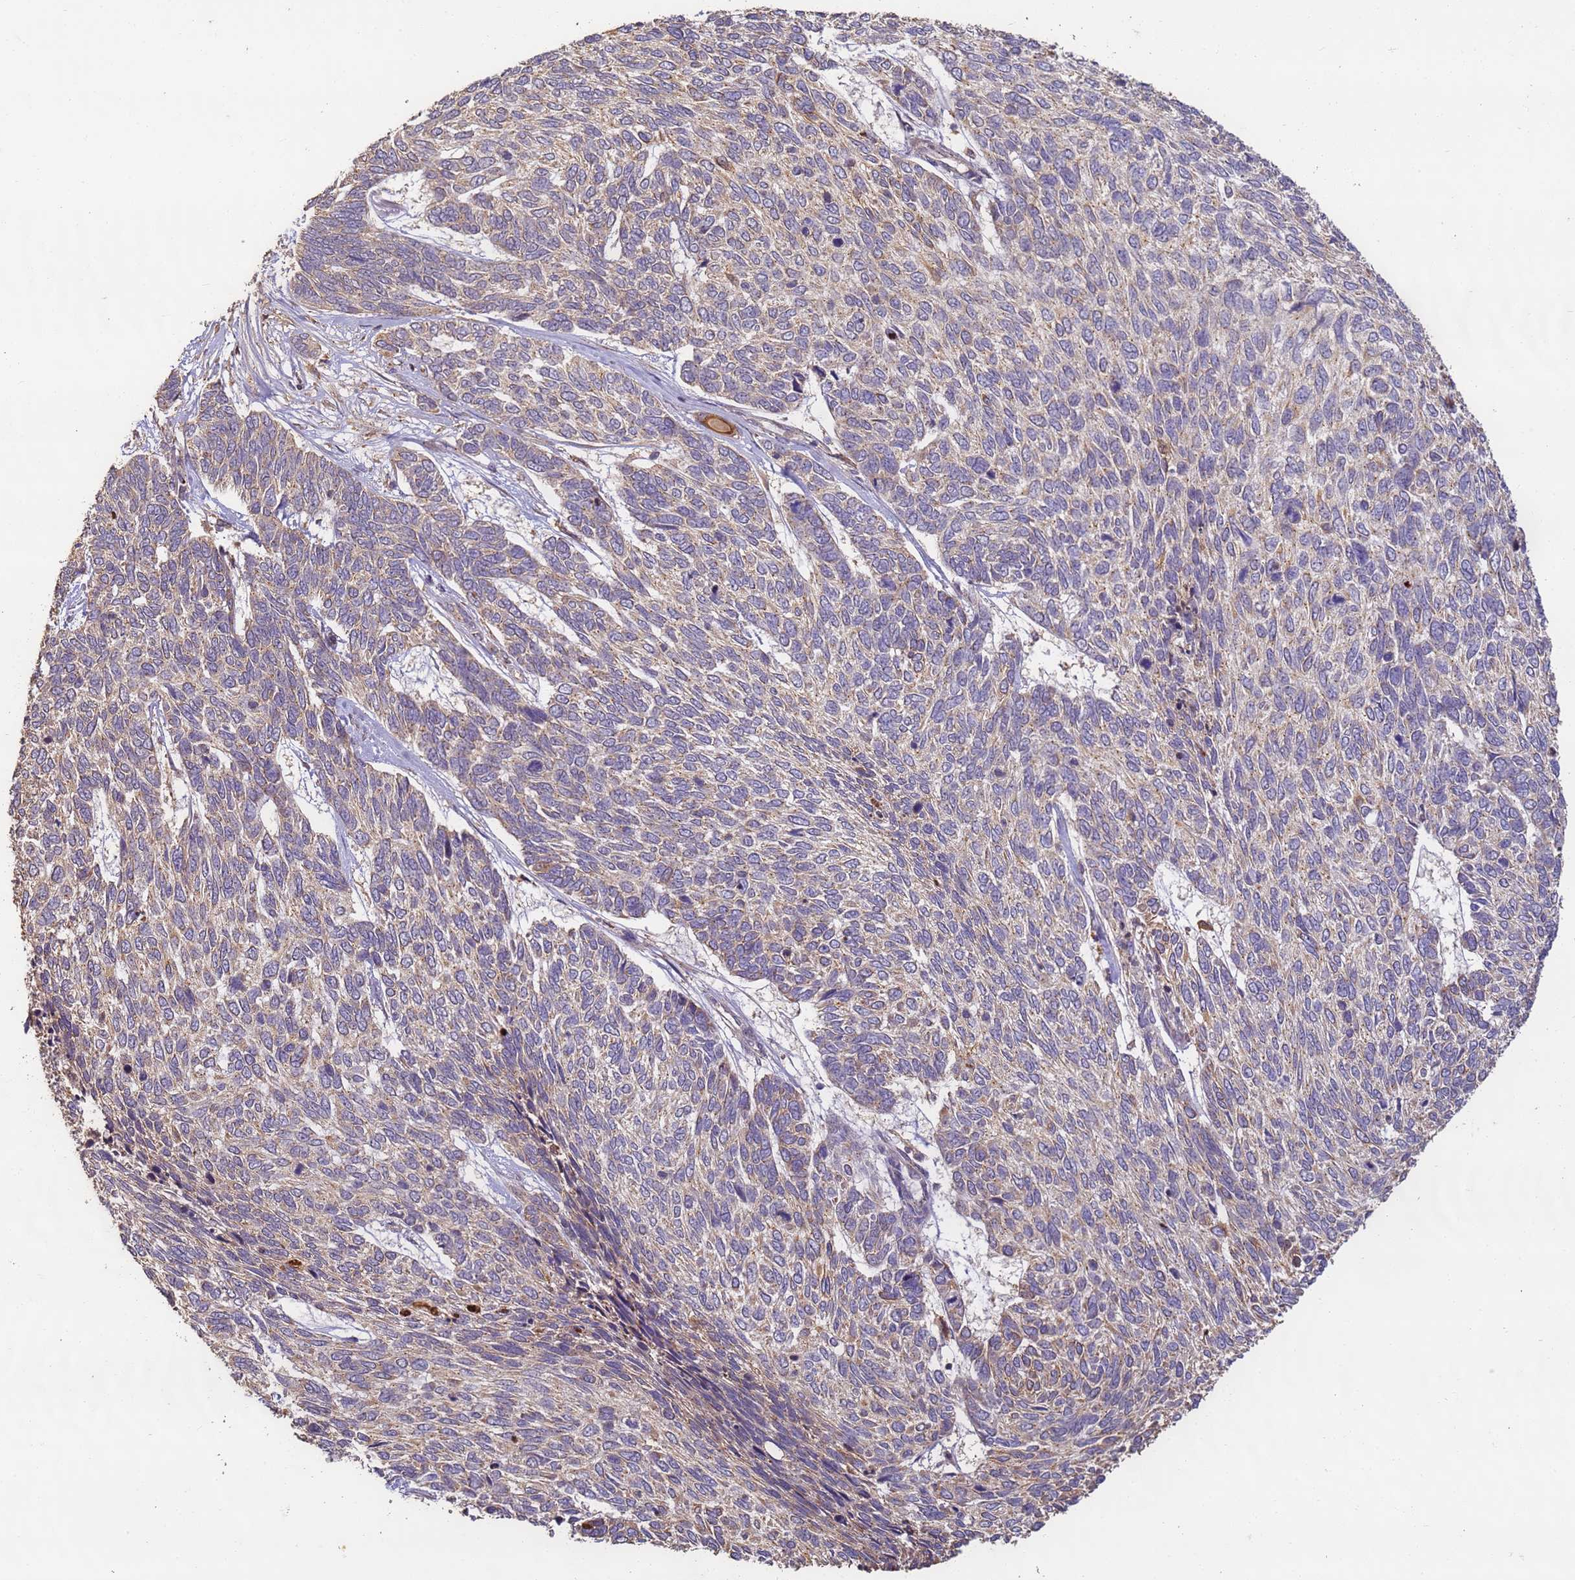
{"staining": {"intensity": "weak", "quantity": "<25%", "location": "cytoplasmic/membranous"}, "tissue": "skin cancer", "cell_type": "Tumor cells", "image_type": "cancer", "snomed": [{"axis": "morphology", "description": "Basal cell carcinoma"}, {"axis": "topography", "description": "Skin"}], "caption": "Micrograph shows no protein positivity in tumor cells of skin cancer (basal cell carcinoma) tissue. Nuclei are stained in blue.", "gene": "TIGAR", "patient": {"sex": "female", "age": 65}}